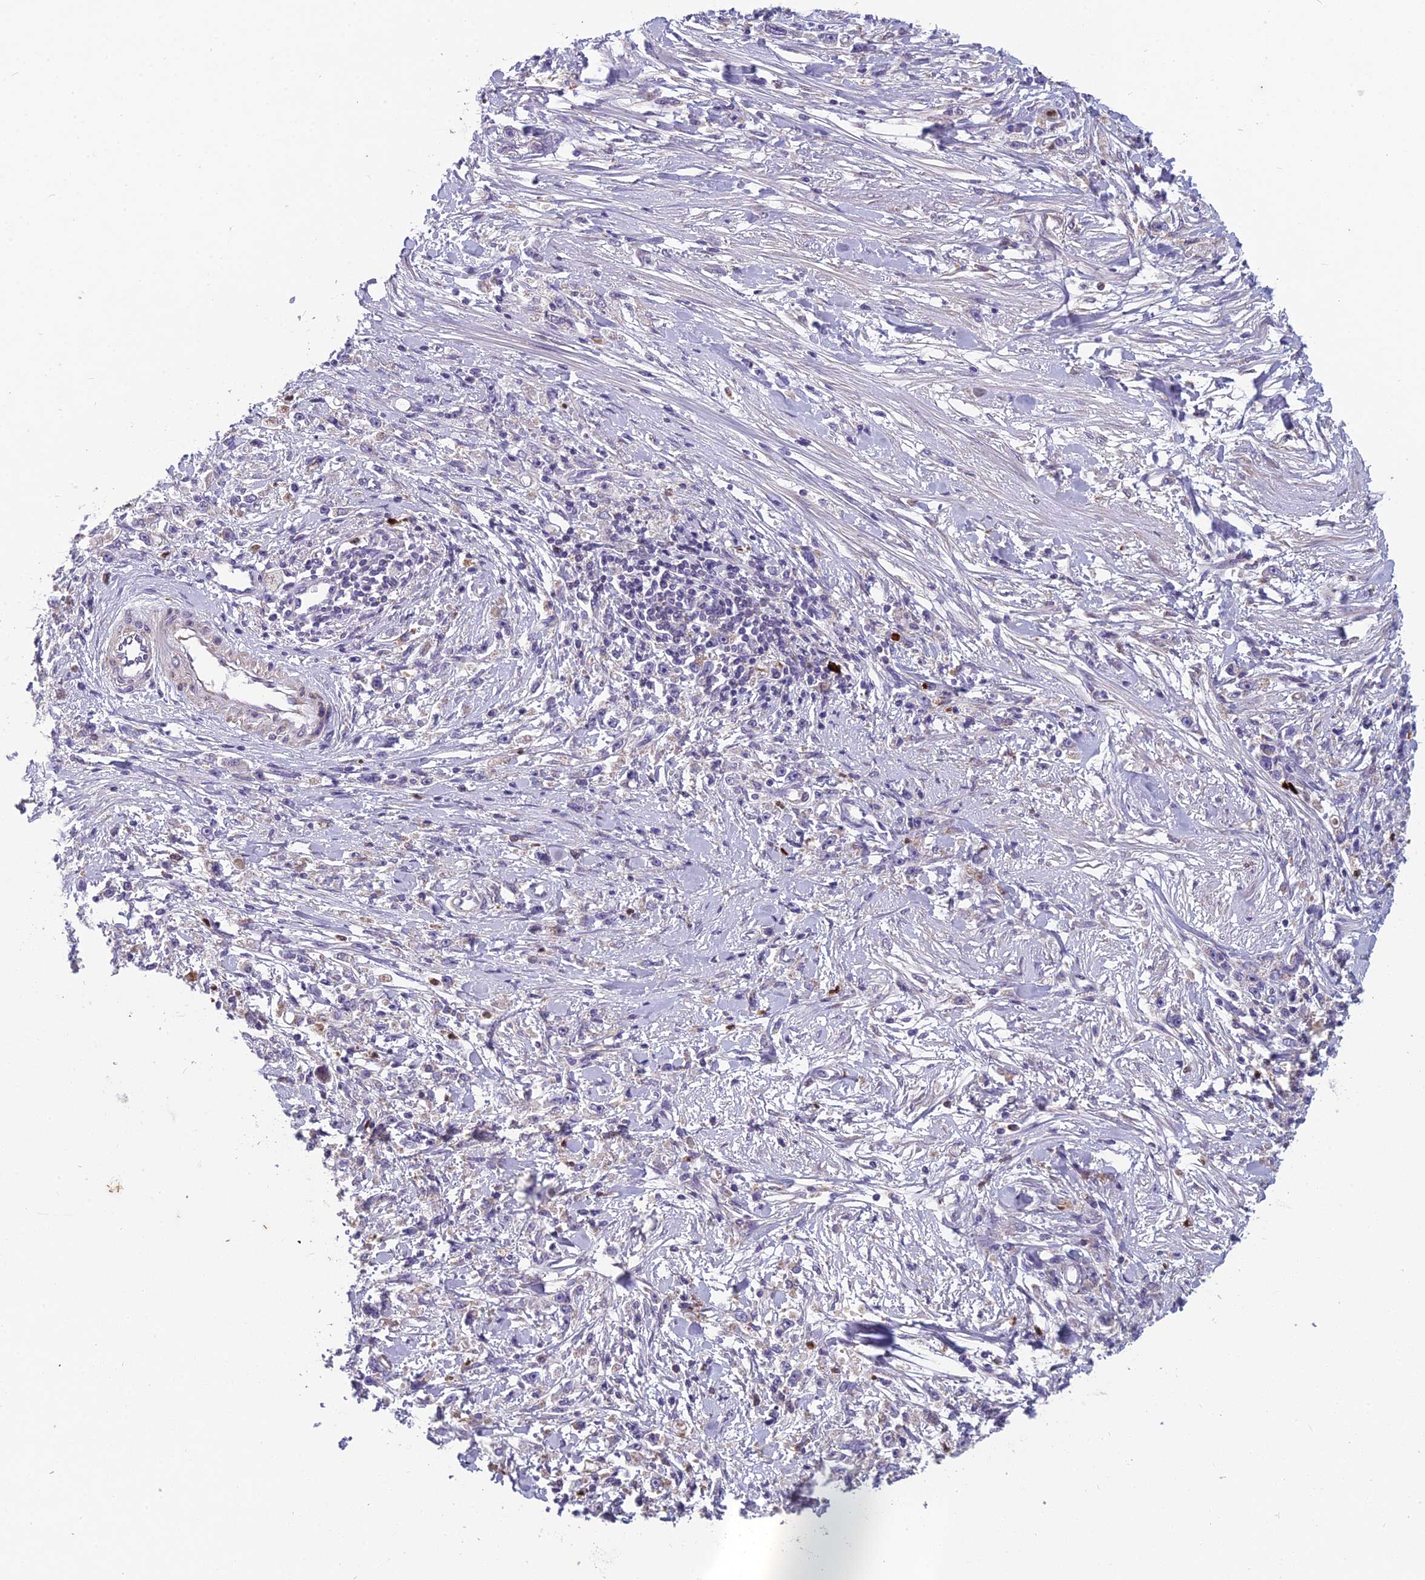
{"staining": {"intensity": "negative", "quantity": "none", "location": "none"}, "tissue": "stomach cancer", "cell_type": "Tumor cells", "image_type": "cancer", "snomed": [{"axis": "morphology", "description": "Adenocarcinoma, NOS"}, {"axis": "topography", "description": "Stomach"}], "caption": "Tumor cells are negative for brown protein staining in stomach cancer (adenocarcinoma).", "gene": "ENSG00000188897", "patient": {"sex": "female", "age": 59}}